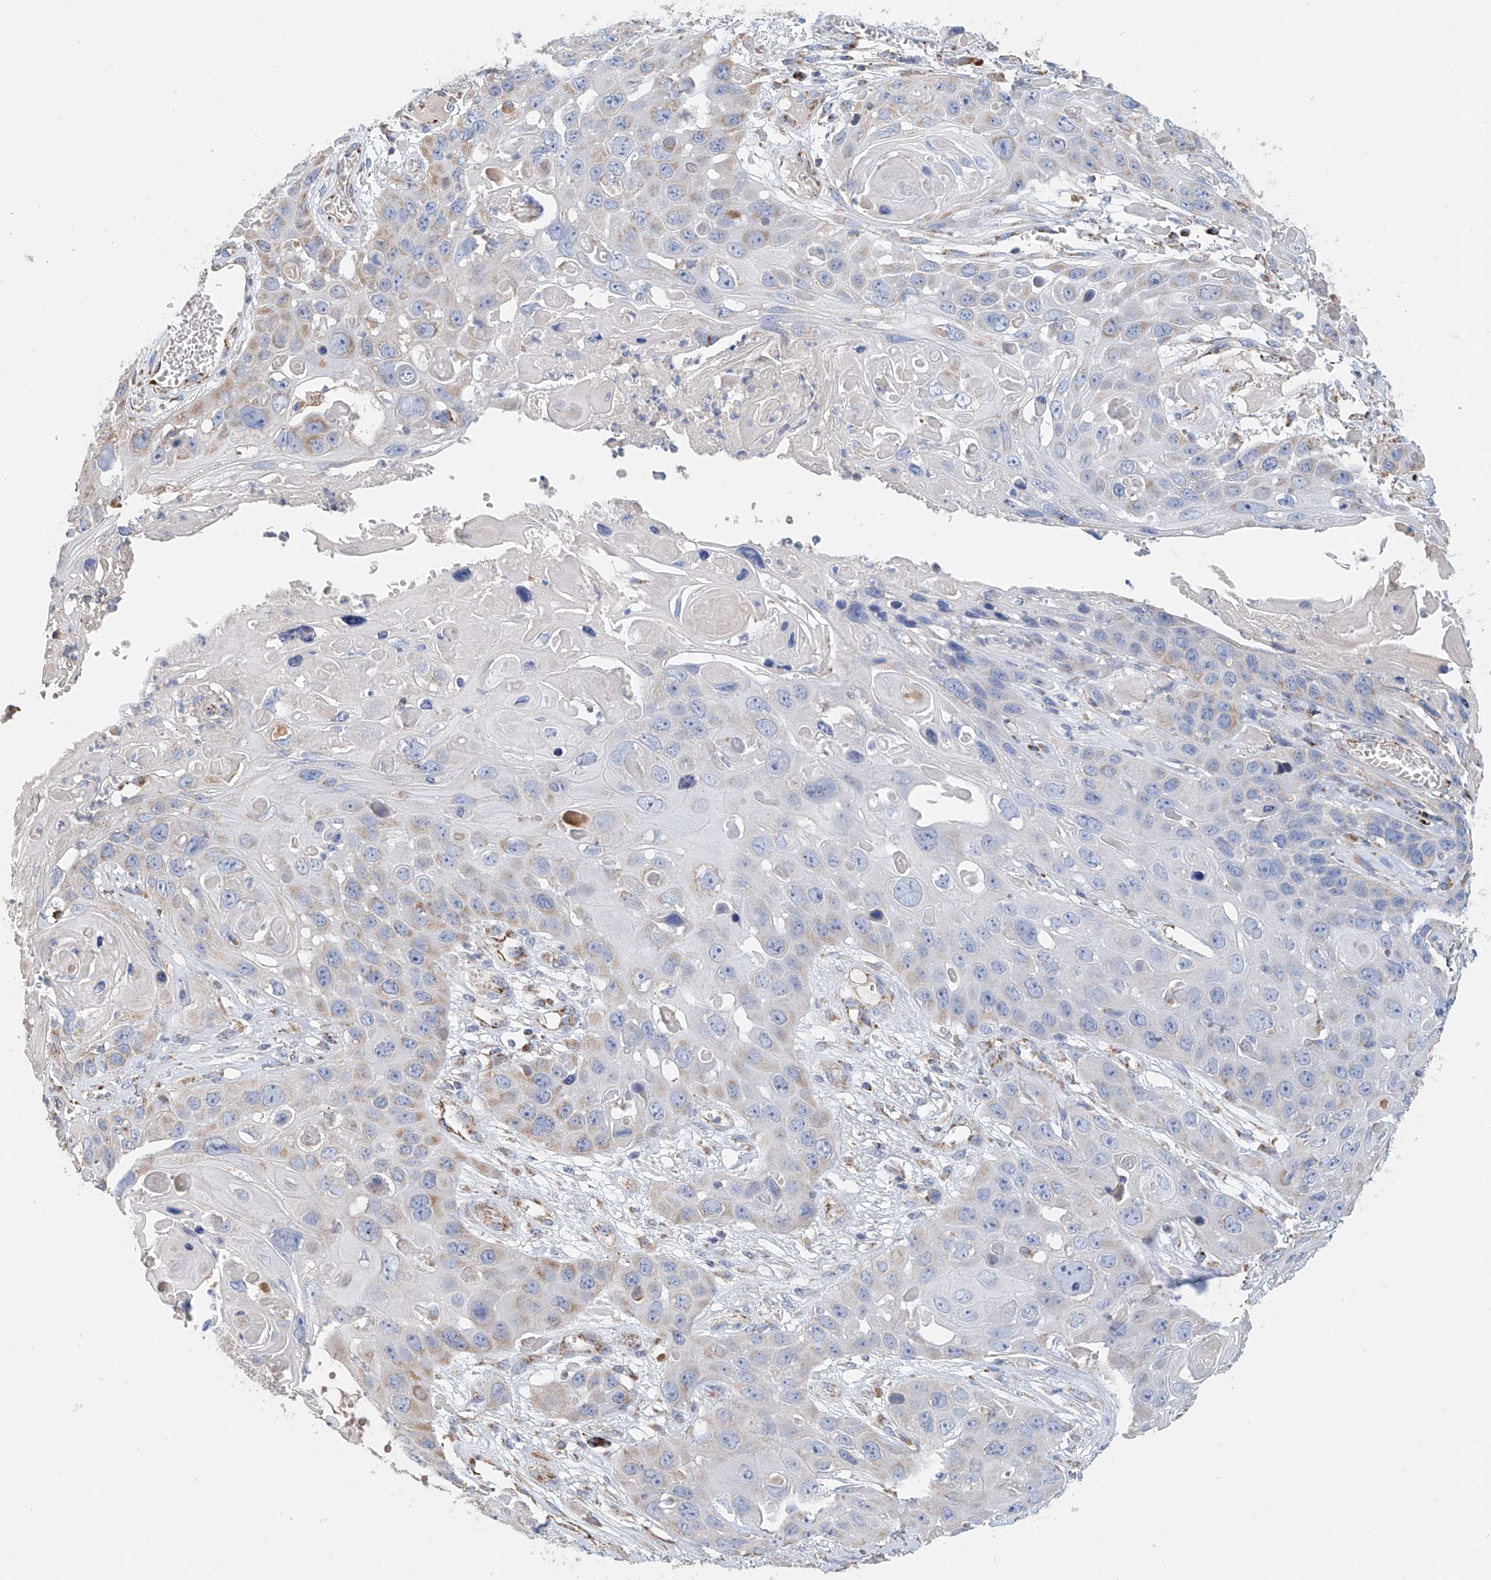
{"staining": {"intensity": "weak", "quantity": "<25%", "location": "cytoplasmic/membranous"}, "tissue": "skin cancer", "cell_type": "Tumor cells", "image_type": "cancer", "snomed": [{"axis": "morphology", "description": "Squamous cell carcinoma, NOS"}, {"axis": "topography", "description": "Skin"}], "caption": "A high-resolution photomicrograph shows IHC staining of squamous cell carcinoma (skin), which reveals no significant expression in tumor cells.", "gene": "MCL1", "patient": {"sex": "male", "age": 55}}